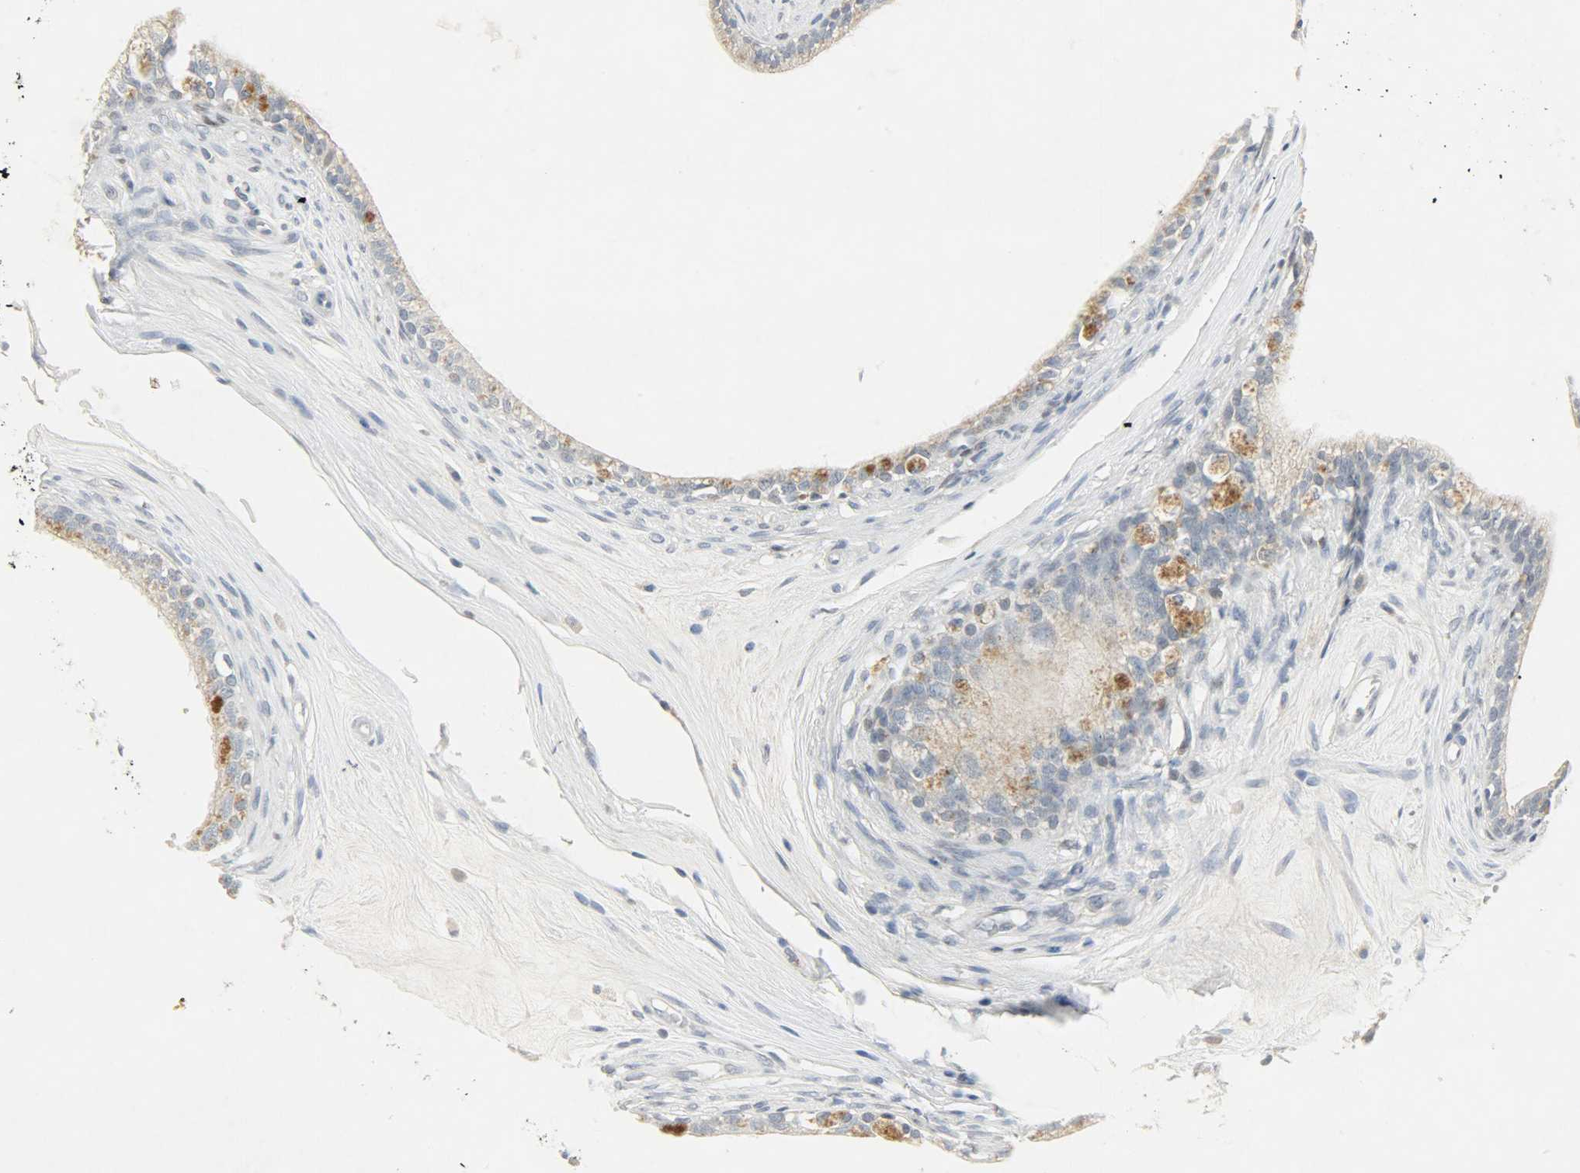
{"staining": {"intensity": "moderate", "quantity": "<25%", "location": "cytoplasmic/membranous"}, "tissue": "epididymis", "cell_type": "Glandular cells", "image_type": "normal", "snomed": [{"axis": "morphology", "description": "Normal tissue, NOS"}, {"axis": "morphology", "description": "Inflammation, NOS"}, {"axis": "topography", "description": "Epididymis"}], "caption": "The micrograph shows immunohistochemical staining of normal epididymis. There is moderate cytoplasmic/membranous positivity is identified in about <25% of glandular cells. Using DAB (3,3'-diaminobenzidine) (brown) and hematoxylin (blue) stains, captured at high magnification using brightfield microscopy.", "gene": "CAMK4", "patient": {"sex": "male", "age": 84}}